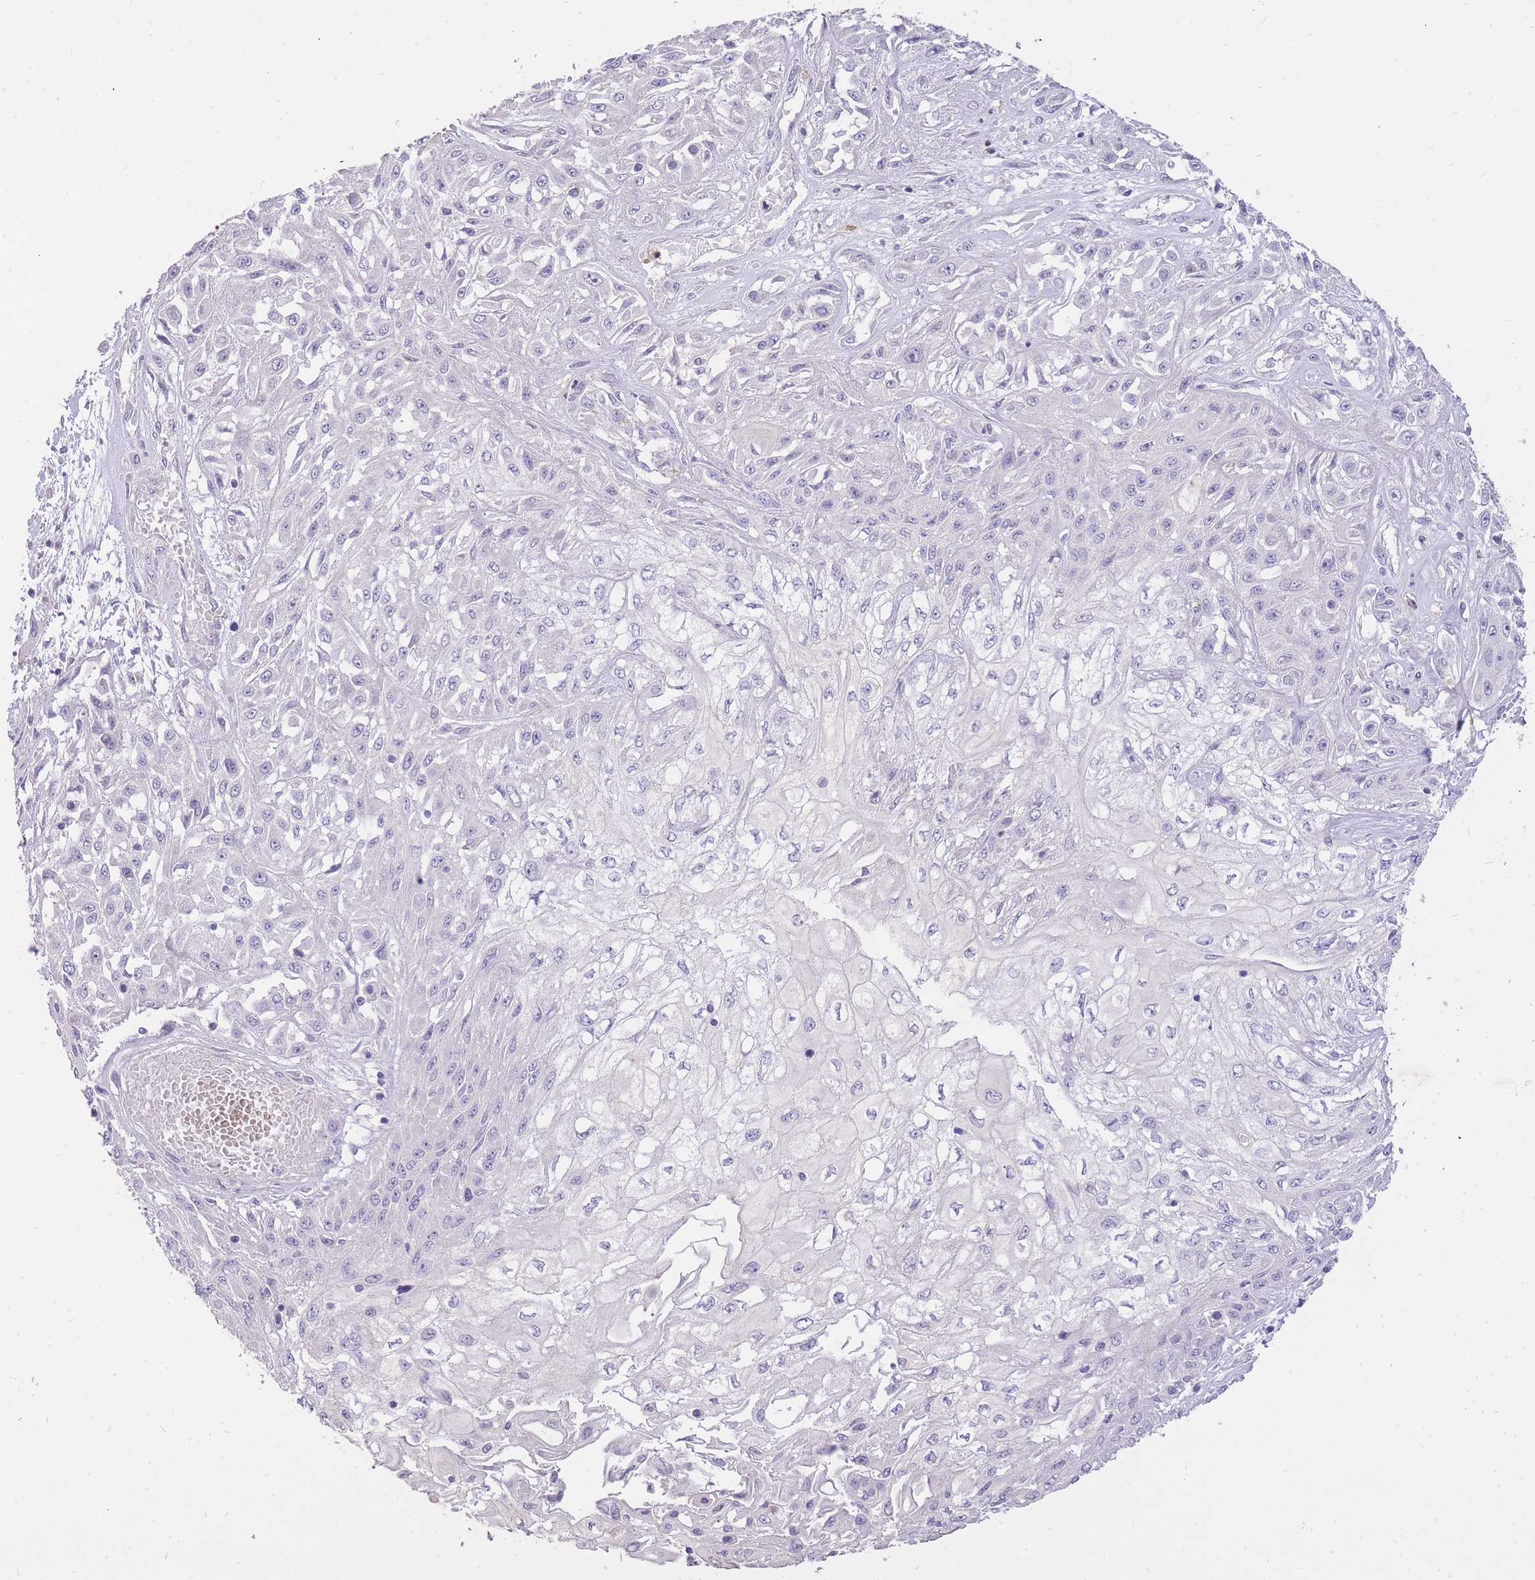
{"staining": {"intensity": "negative", "quantity": "none", "location": "none"}, "tissue": "skin cancer", "cell_type": "Tumor cells", "image_type": "cancer", "snomed": [{"axis": "morphology", "description": "Squamous cell carcinoma, NOS"}, {"axis": "morphology", "description": "Squamous cell carcinoma, metastatic, NOS"}, {"axis": "topography", "description": "Skin"}, {"axis": "topography", "description": "Lymph node"}], "caption": "There is no significant staining in tumor cells of metastatic squamous cell carcinoma (skin).", "gene": "FRG2C", "patient": {"sex": "male", "age": 75}}